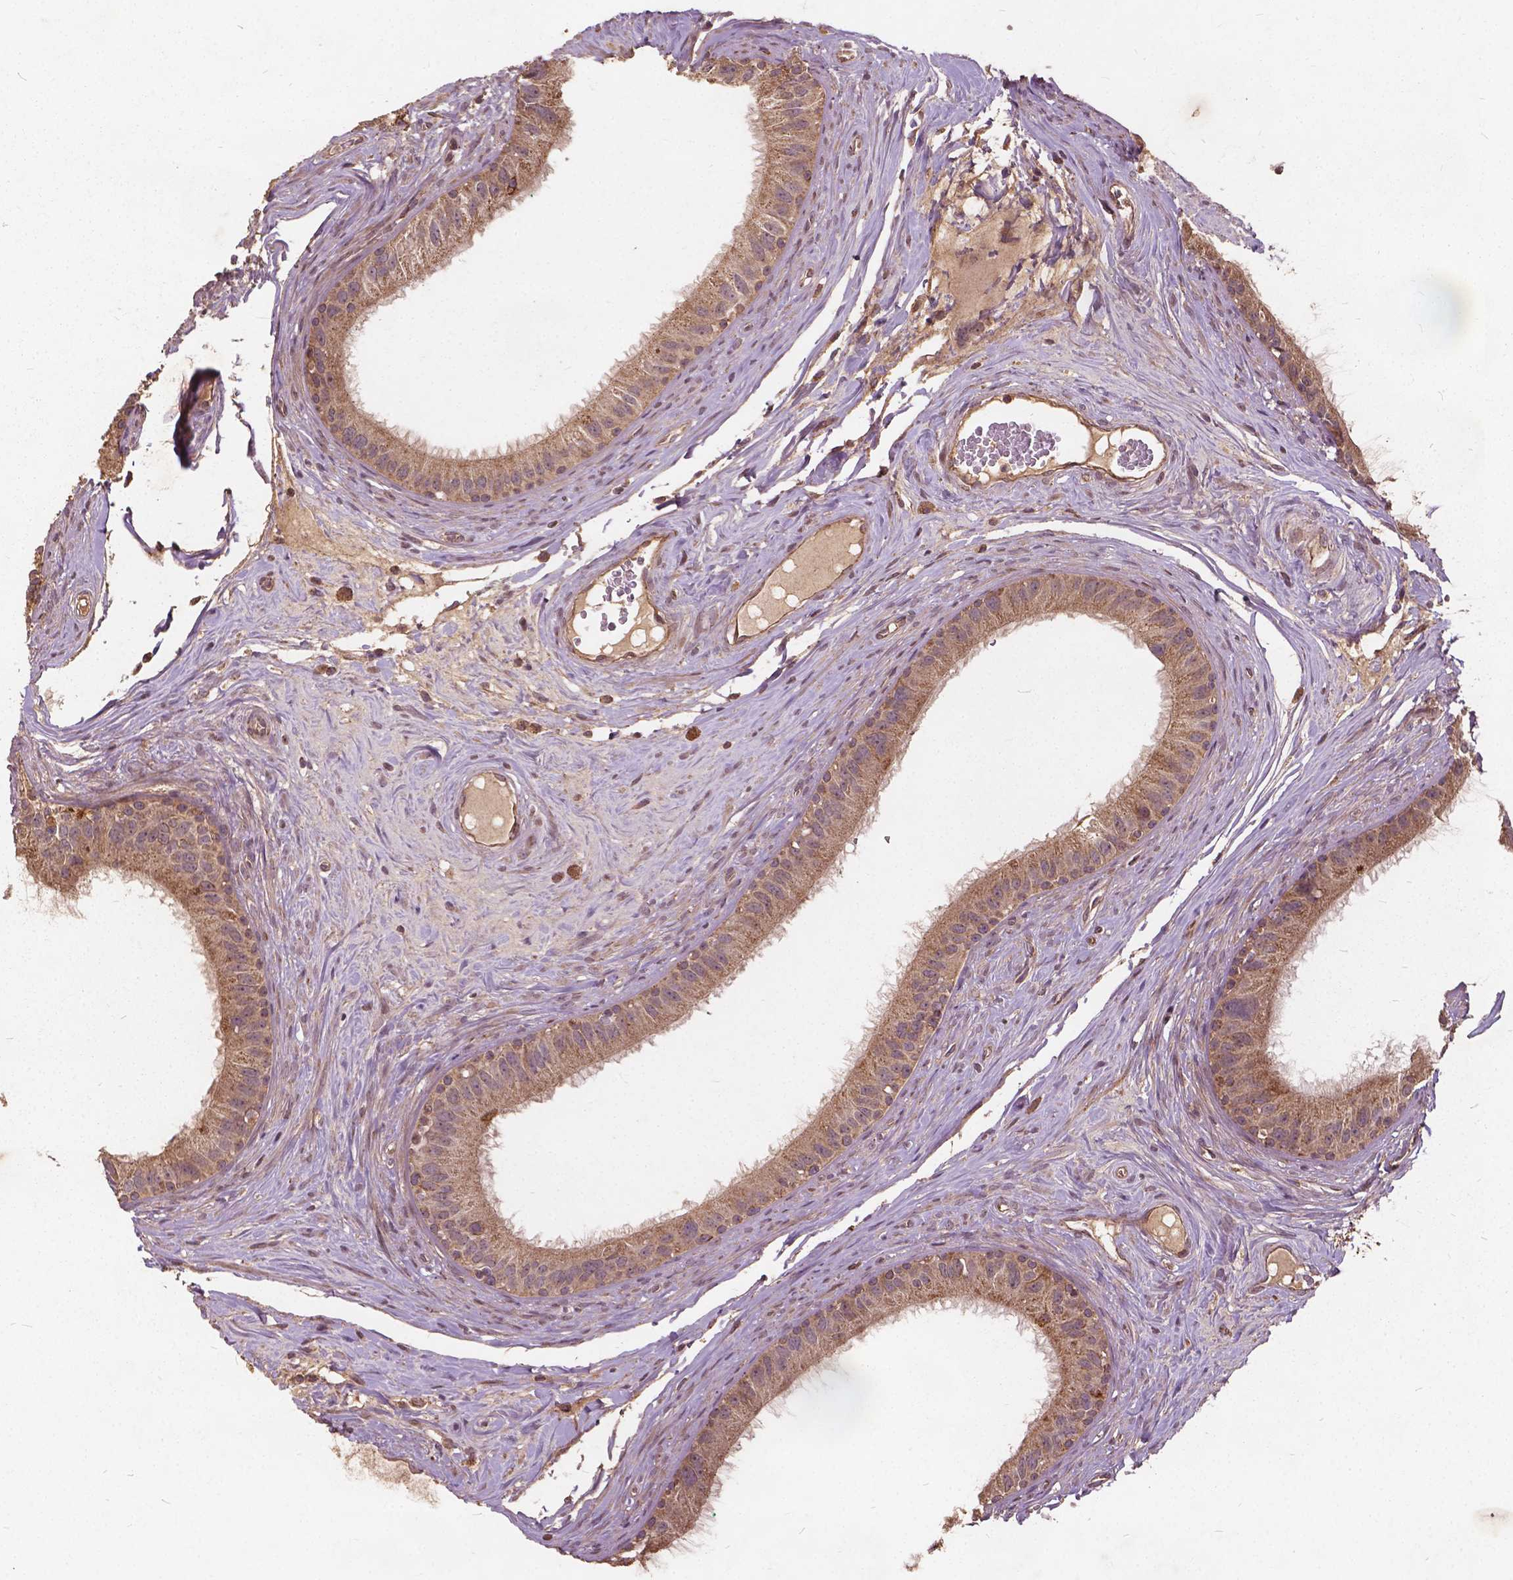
{"staining": {"intensity": "strong", "quantity": ">75%", "location": "cytoplasmic/membranous"}, "tissue": "epididymis", "cell_type": "Glandular cells", "image_type": "normal", "snomed": [{"axis": "morphology", "description": "Normal tissue, NOS"}, {"axis": "topography", "description": "Epididymis"}], "caption": "Glandular cells reveal high levels of strong cytoplasmic/membranous staining in about >75% of cells in normal human epididymis.", "gene": "UBXN2A", "patient": {"sex": "male", "age": 59}}